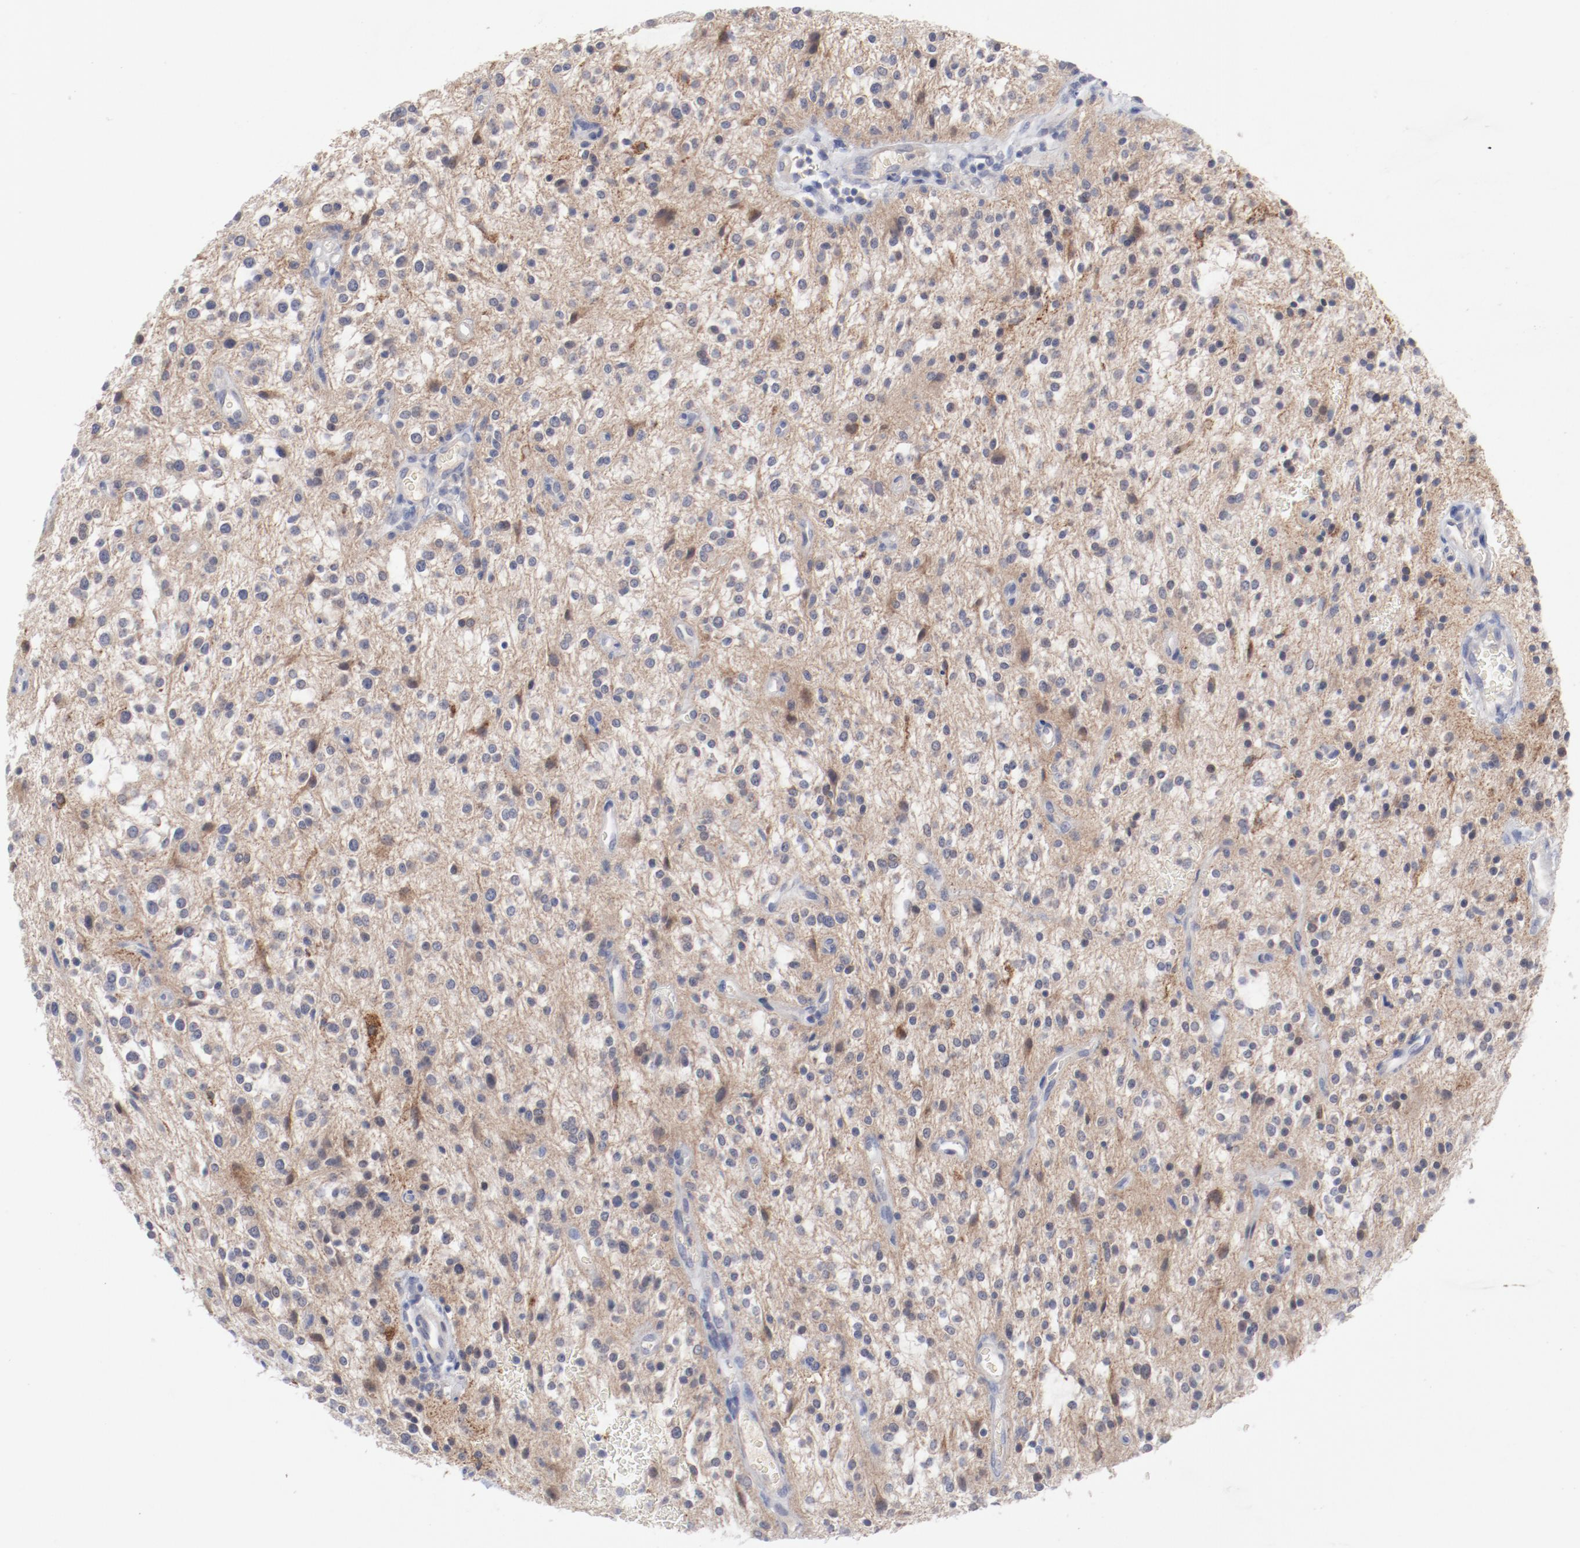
{"staining": {"intensity": "moderate", "quantity": "<25%", "location": "cytoplasmic/membranous"}, "tissue": "glioma", "cell_type": "Tumor cells", "image_type": "cancer", "snomed": [{"axis": "morphology", "description": "Glioma, malignant, NOS"}, {"axis": "topography", "description": "Cerebellum"}], "caption": "Moderate cytoplasmic/membranous staining is identified in approximately <25% of tumor cells in malignant glioma.", "gene": "SH3BGR", "patient": {"sex": "female", "age": 10}}